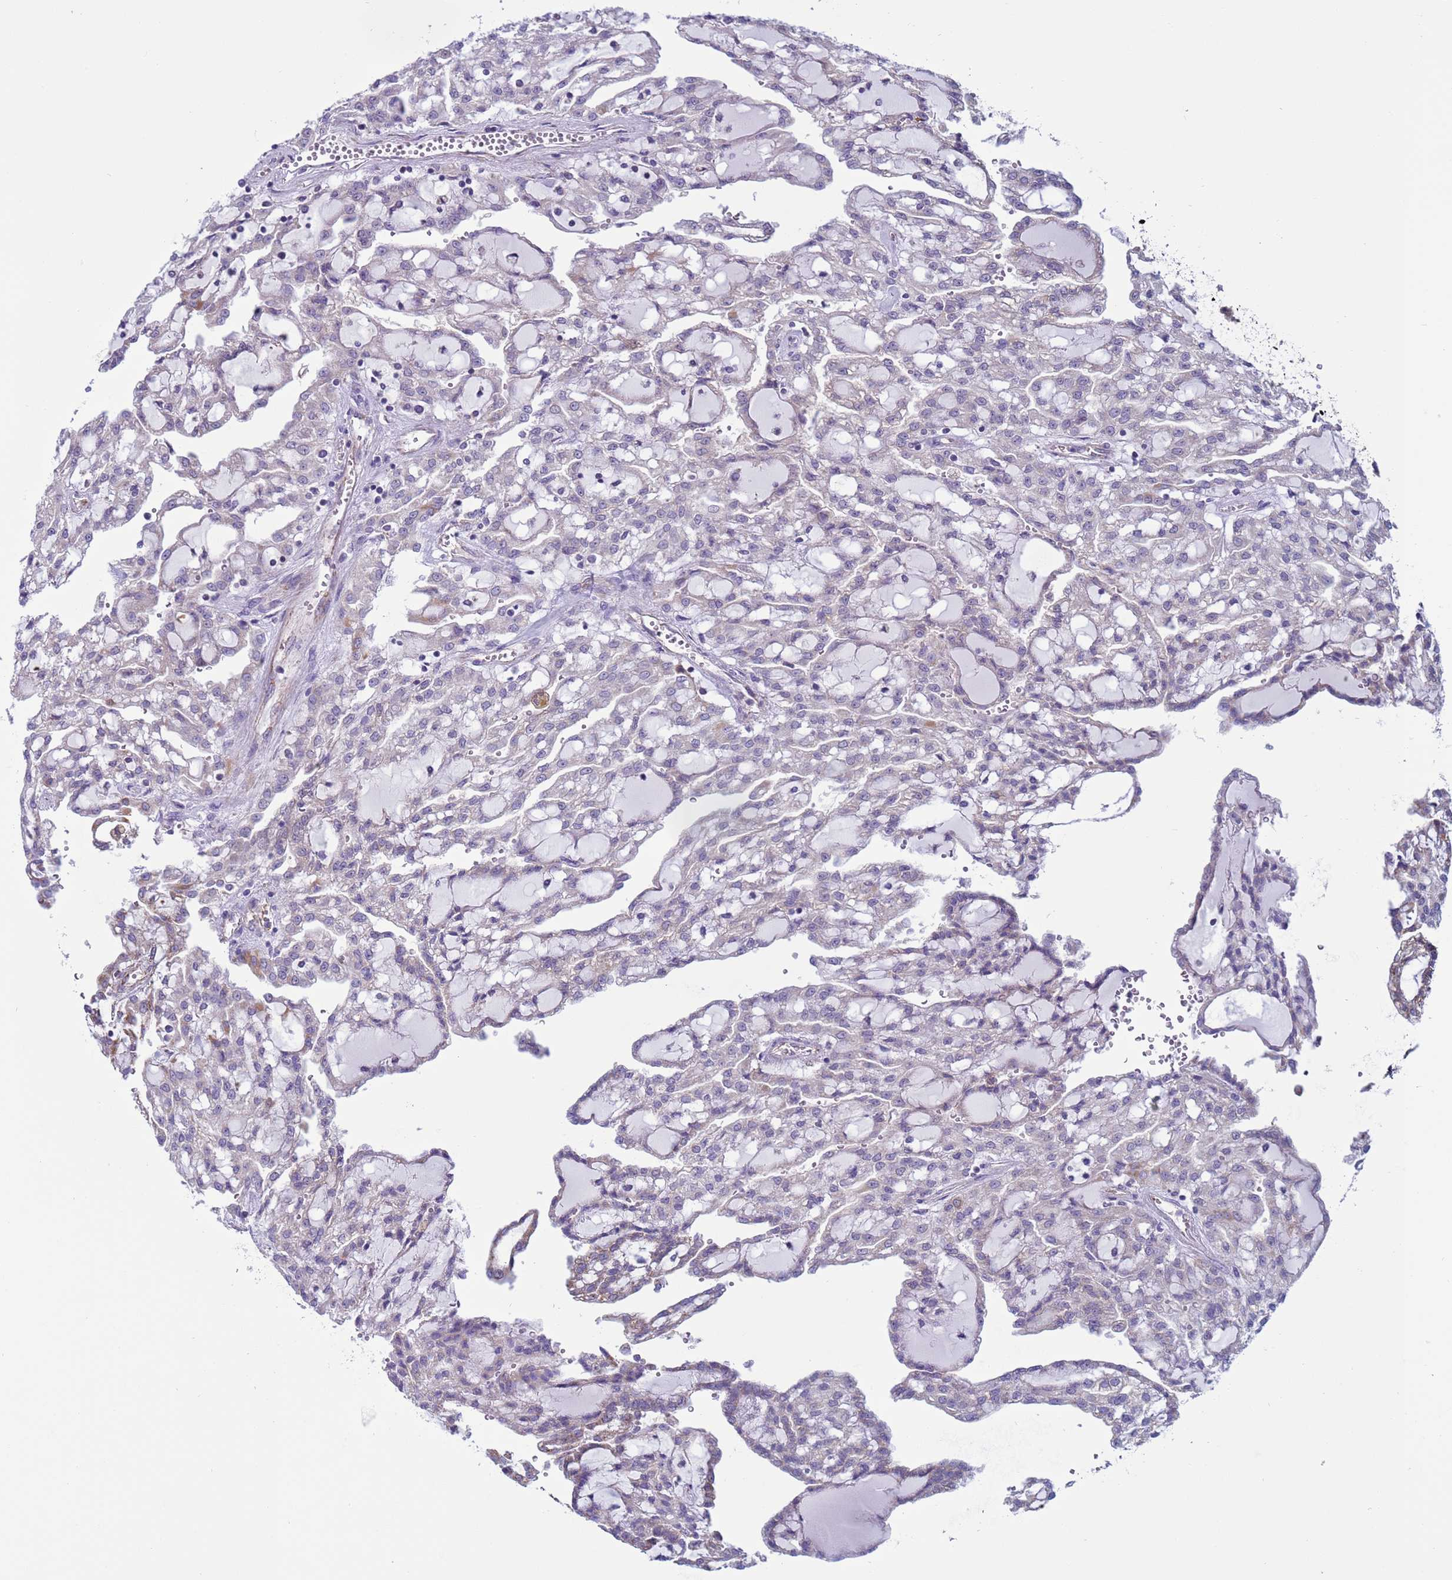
{"staining": {"intensity": "weak", "quantity": "<25%", "location": "cytoplasmic/membranous"}, "tissue": "renal cancer", "cell_type": "Tumor cells", "image_type": "cancer", "snomed": [{"axis": "morphology", "description": "Adenocarcinoma, NOS"}, {"axis": "topography", "description": "Kidney"}], "caption": "This image is of renal cancer (adenocarcinoma) stained with immunohistochemistry (IHC) to label a protein in brown with the nuclei are counter-stained blue. There is no expression in tumor cells. Brightfield microscopy of immunohistochemistry stained with DAB (brown) and hematoxylin (blue), captured at high magnification.", "gene": "NCALD", "patient": {"sex": "male", "age": 63}}